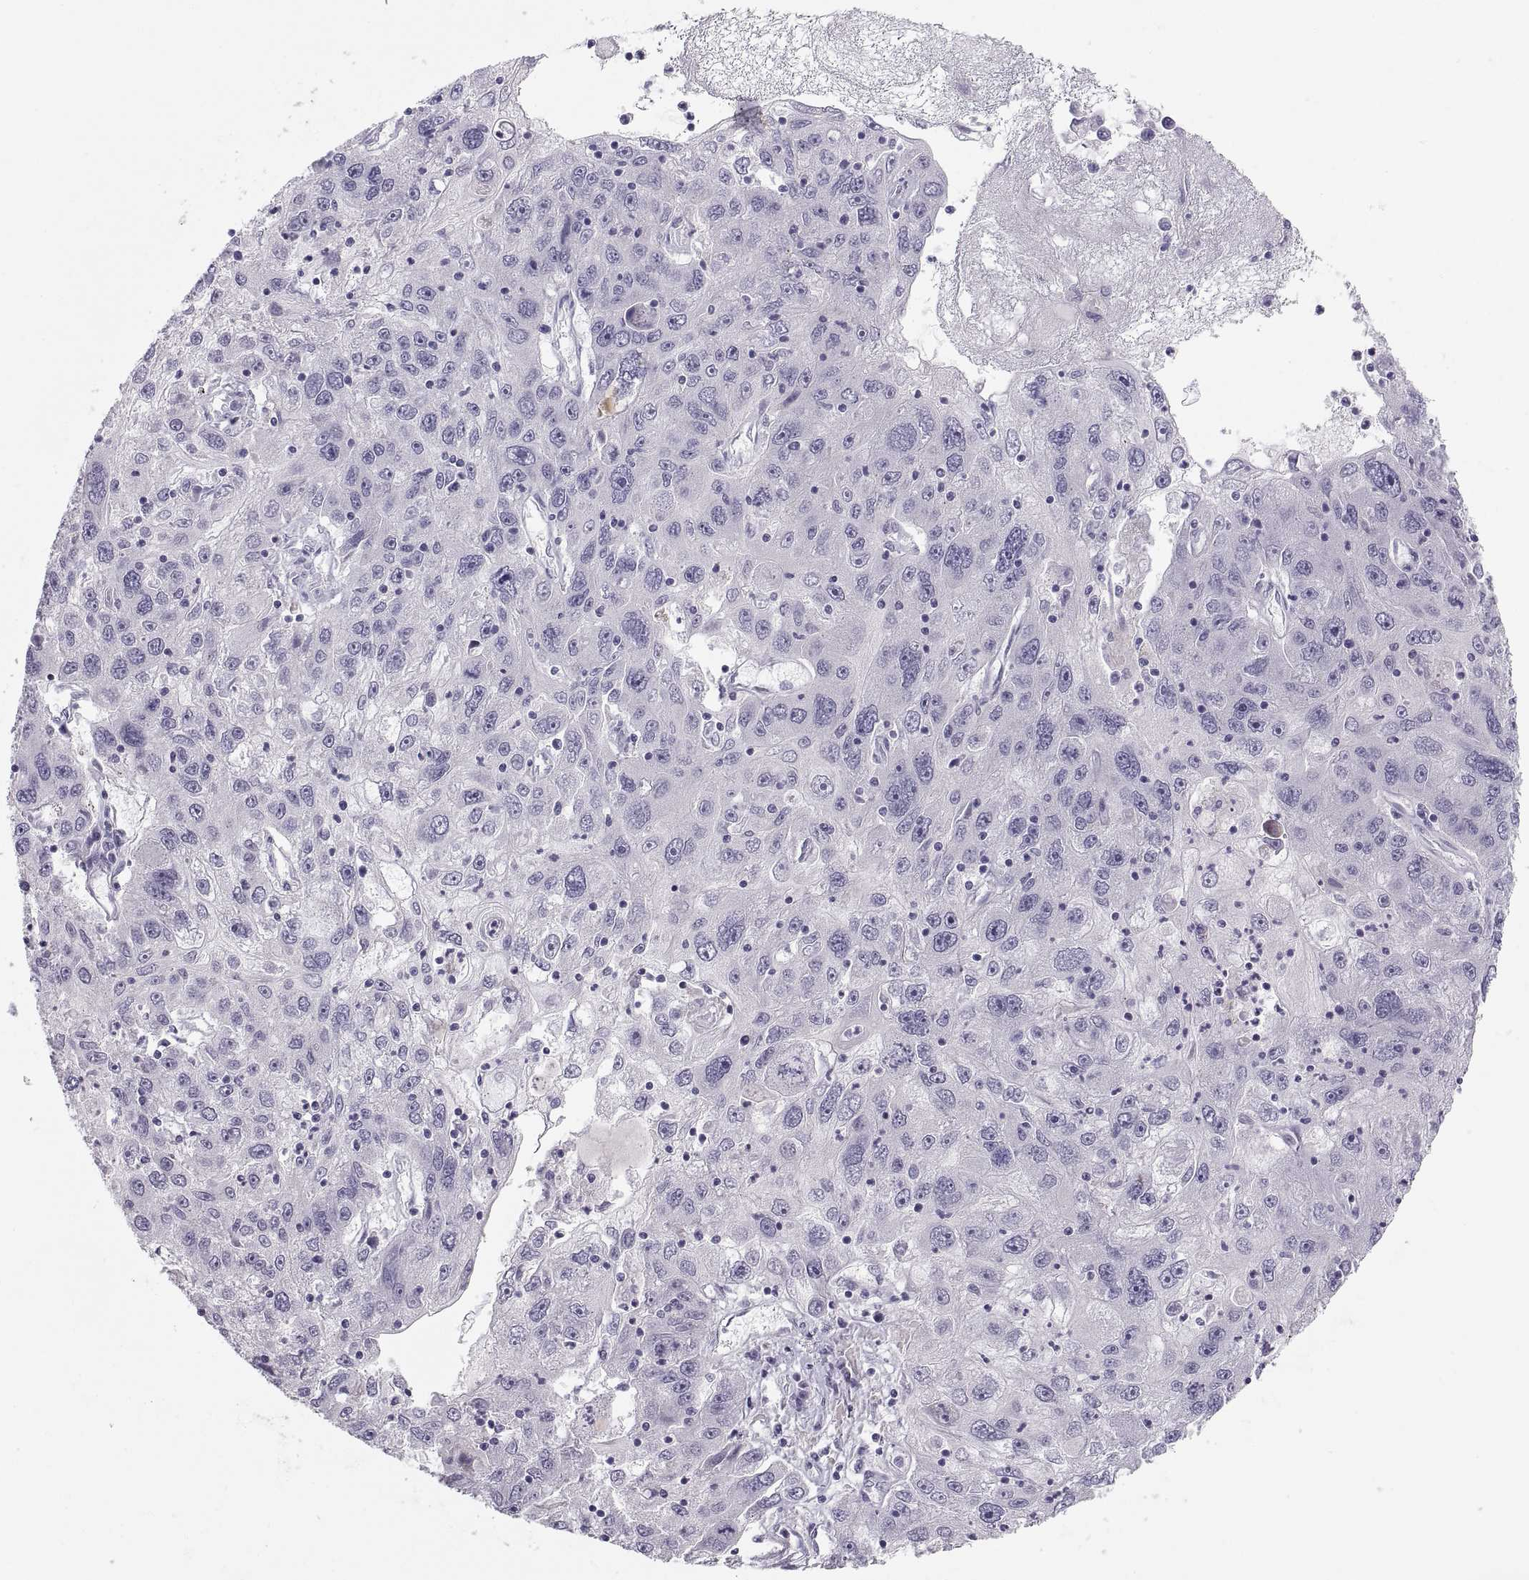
{"staining": {"intensity": "negative", "quantity": "none", "location": "none"}, "tissue": "stomach cancer", "cell_type": "Tumor cells", "image_type": "cancer", "snomed": [{"axis": "morphology", "description": "Adenocarcinoma, NOS"}, {"axis": "topography", "description": "Stomach"}], "caption": "IHC of stomach adenocarcinoma shows no positivity in tumor cells.", "gene": "MAGEB2", "patient": {"sex": "male", "age": 56}}